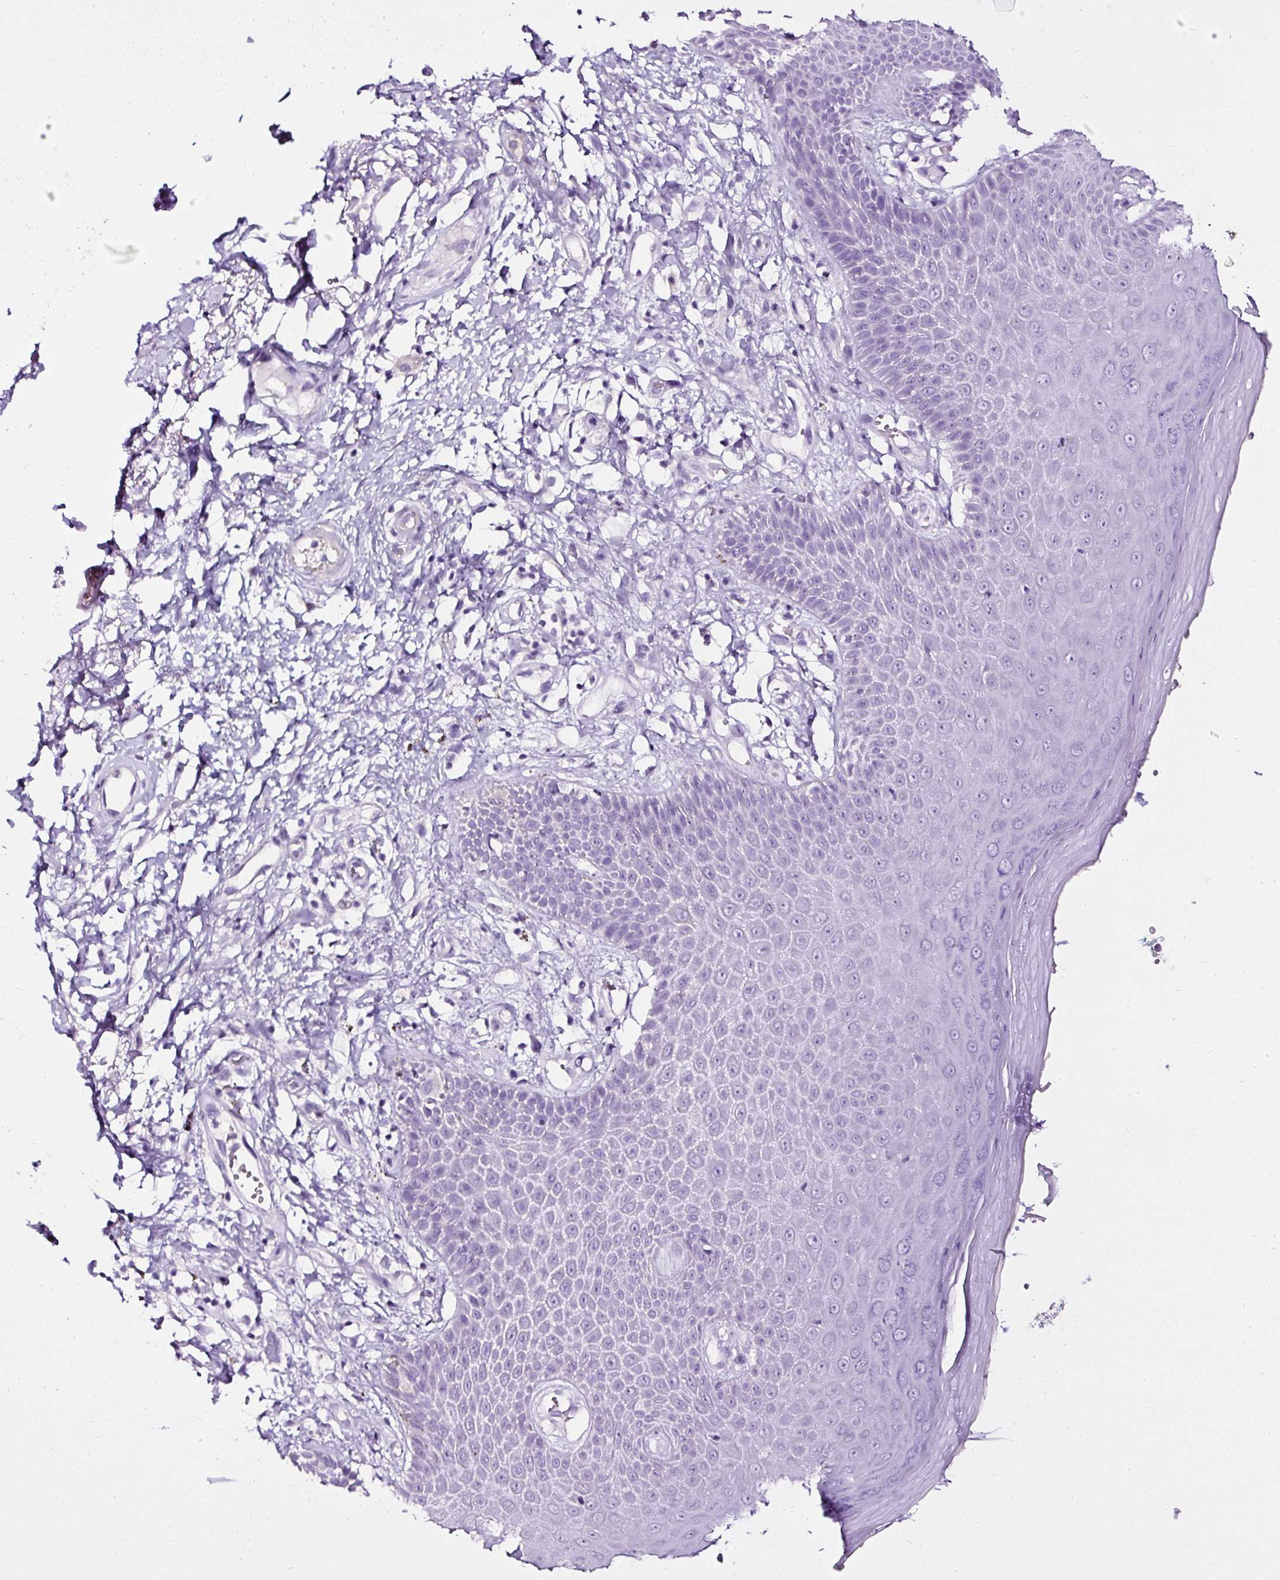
{"staining": {"intensity": "negative", "quantity": "none", "location": "none"}, "tissue": "skin", "cell_type": "Epidermal cells", "image_type": "normal", "snomed": [{"axis": "morphology", "description": "Normal tissue, NOS"}, {"axis": "topography", "description": "Anal"}, {"axis": "topography", "description": "Peripheral nerve tissue"}], "caption": "This is a image of immunohistochemistry (IHC) staining of normal skin, which shows no expression in epidermal cells.", "gene": "ATP2A1", "patient": {"sex": "male", "age": 78}}